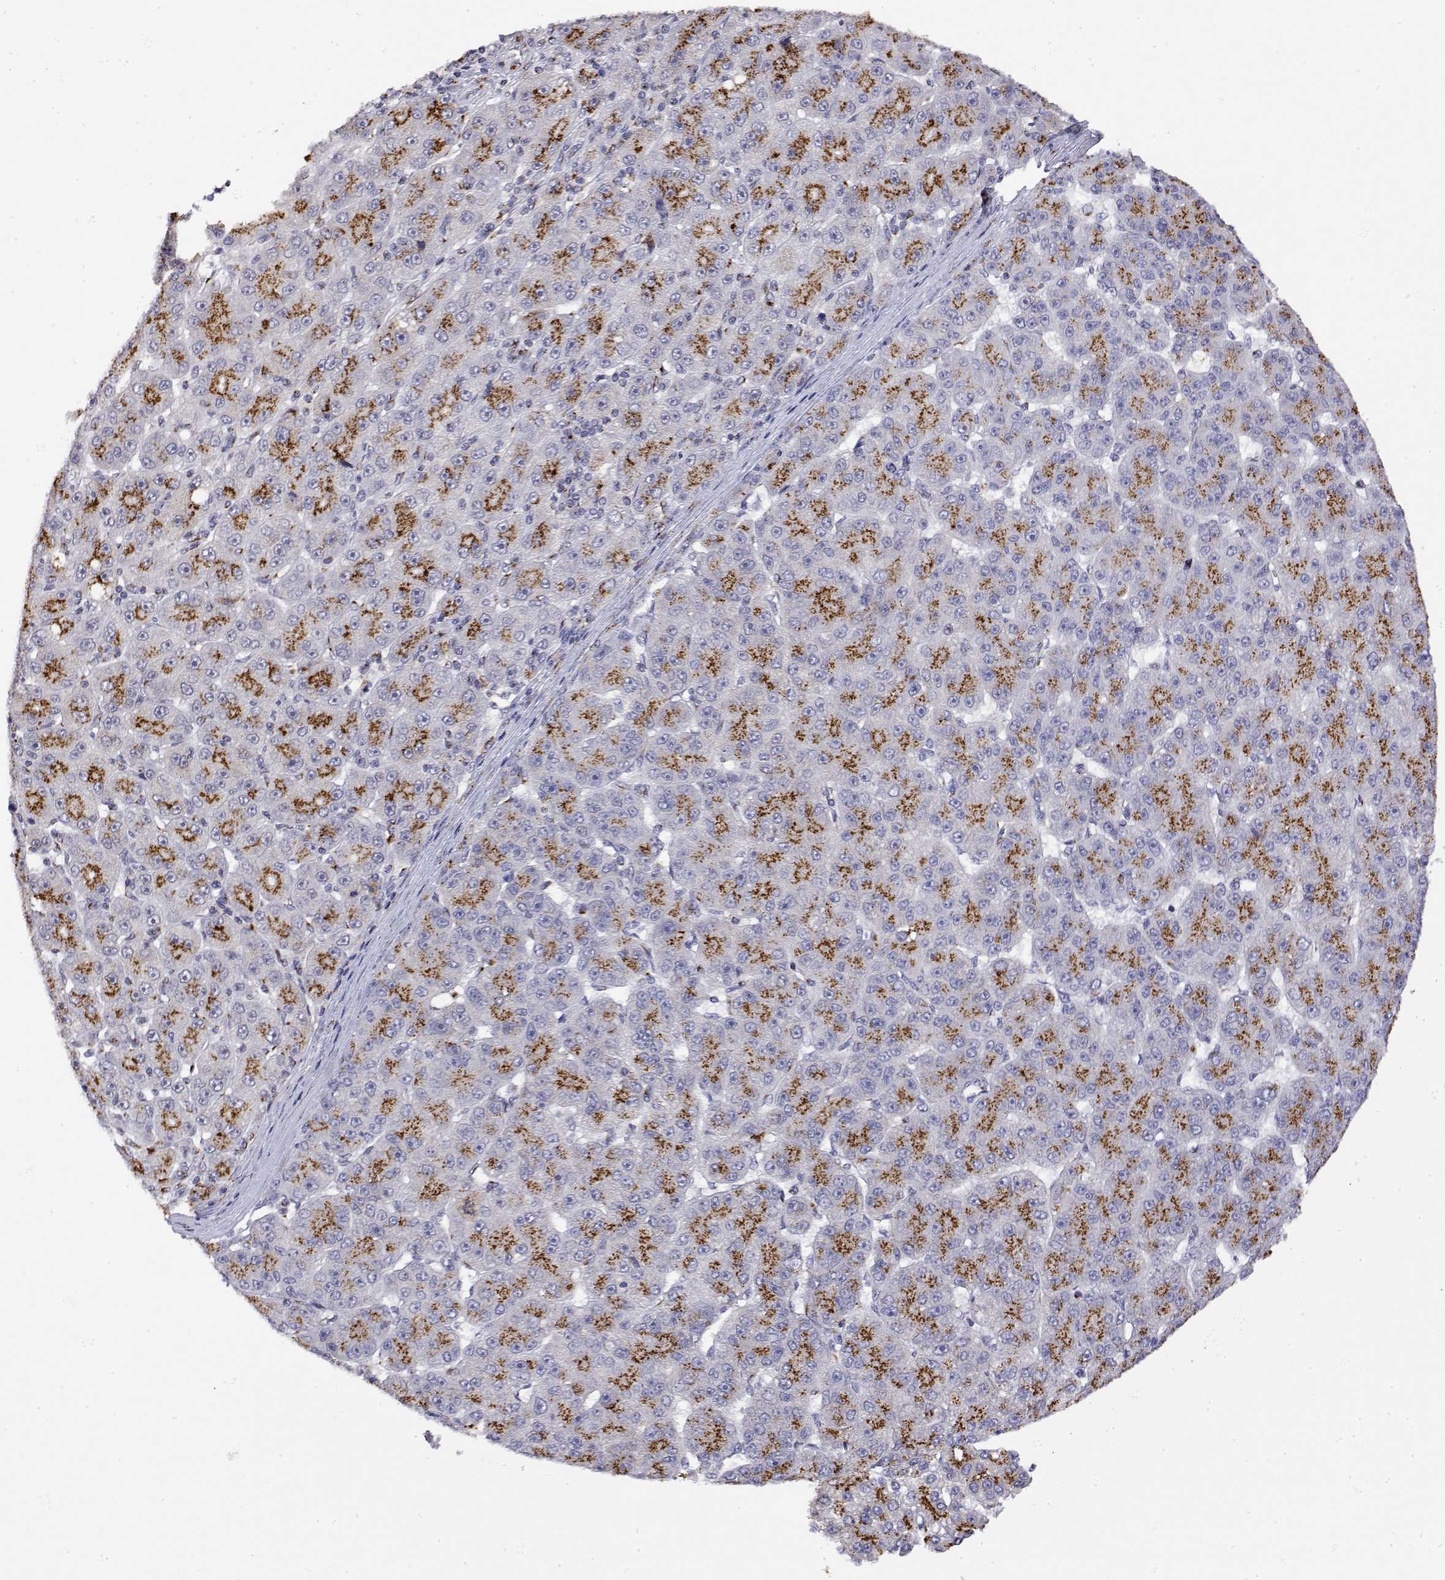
{"staining": {"intensity": "strong", "quantity": "25%-75%", "location": "cytoplasmic/membranous"}, "tissue": "liver cancer", "cell_type": "Tumor cells", "image_type": "cancer", "snomed": [{"axis": "morphology", "description": "Carcinoma, Hepatocellular, NOS"}, {"axis": "topography", "description": "Liver"}], "caption": "Immunohistochemical staining of hepatocellular carcinoma (liver) reveals strong cytoplasmic/membranous protein positivity in about 25%-75% of tumor cells.", "gene": "YIPF3", "patient": {"sex": "male", "age": 67}}